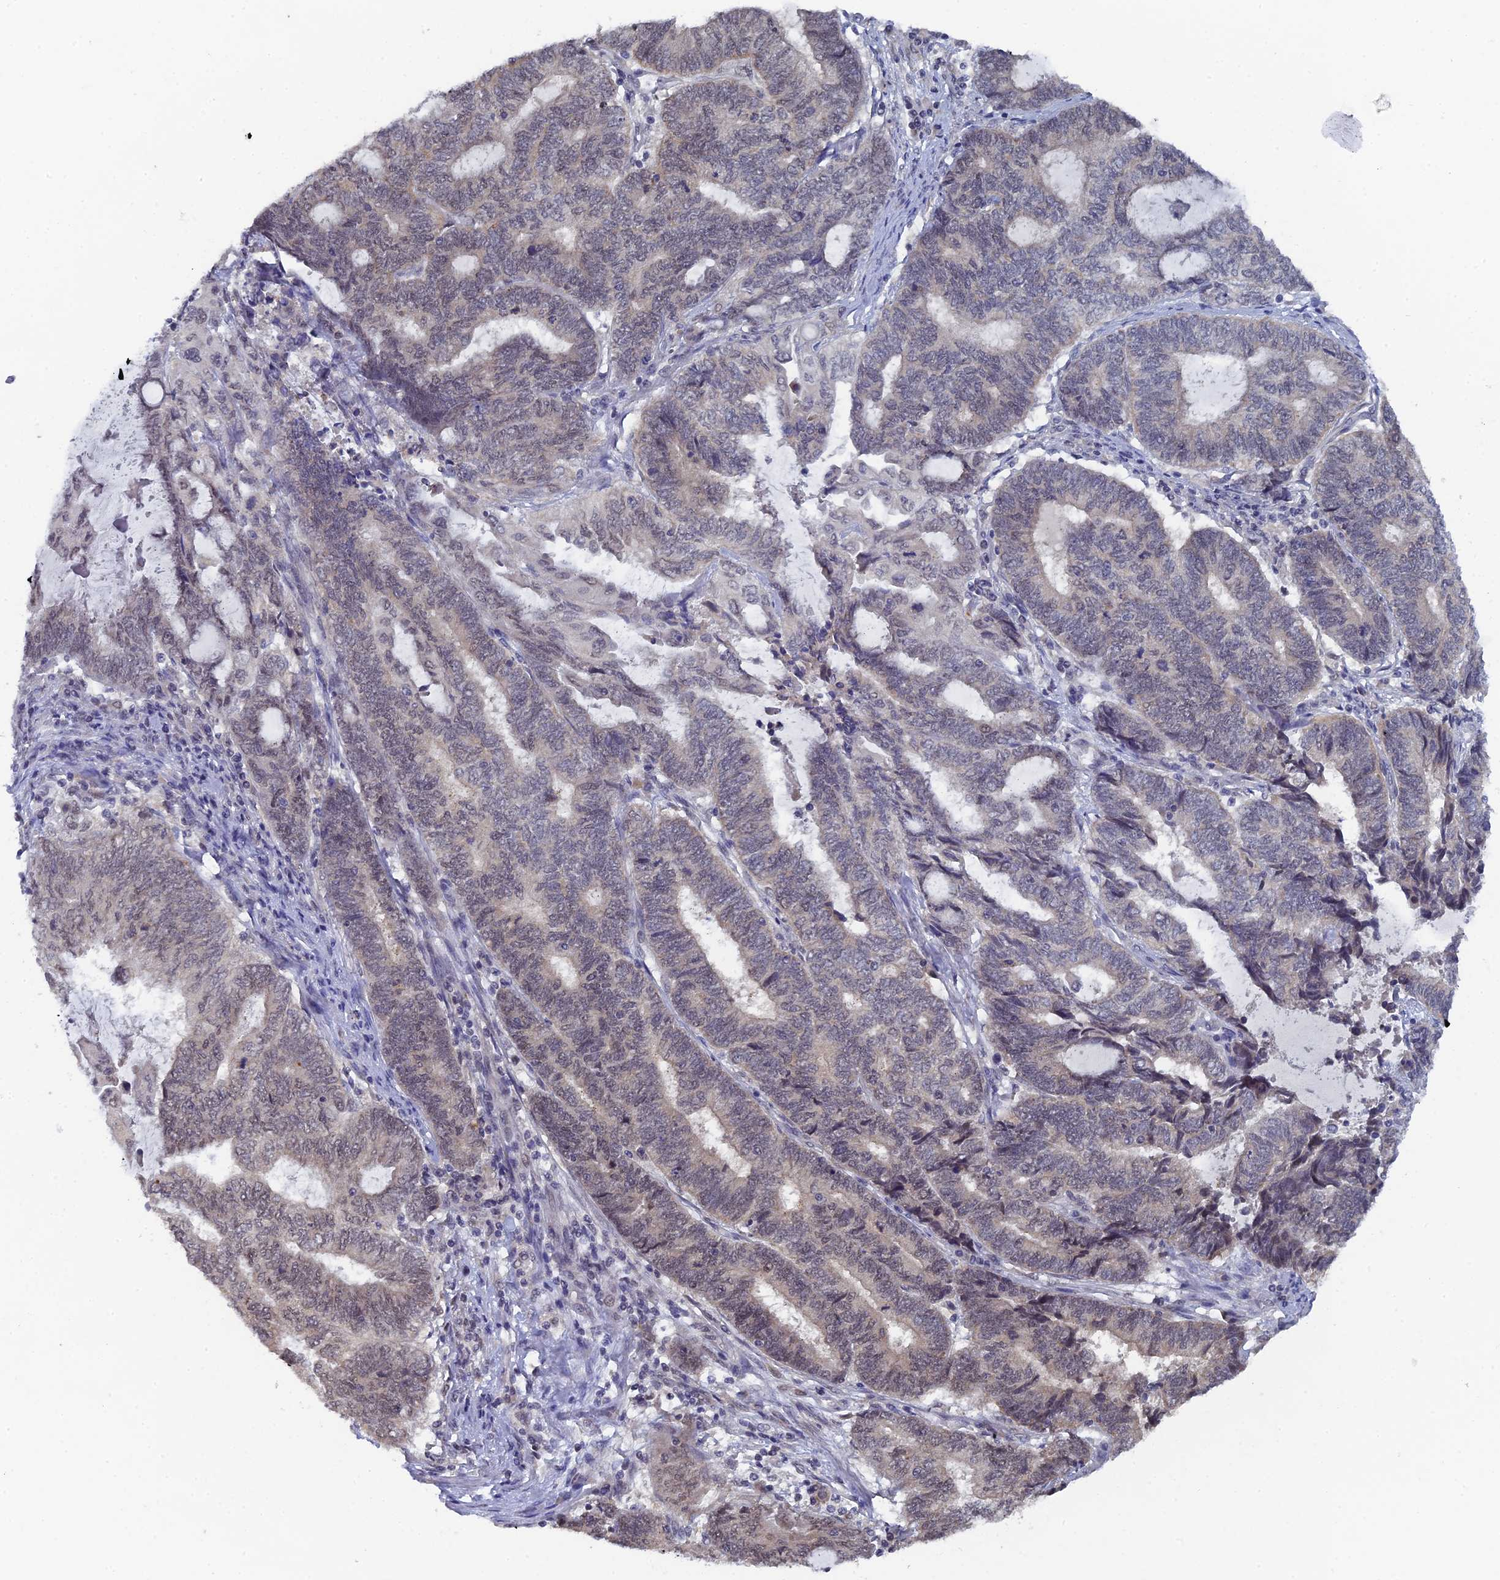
{"staining": {"intensity": "weak", "quantity": "<25%", "location": "nuclear"}, "tissue": "endometrial cancer", "cell_type": "Tumor cells", "image_type": "cancer", "snomed": [{"axis": "morphology", "description": "Adenocarcinoma, NOS"}, {"axis": "topography", "description": "Uterus"}, {"axis": "topography", "description": "Endometrium"}], "caption": "Tumor cells are negative for brown protein staining in endometrial cancer (adenocarcinoma).", "gene": "MIGA2", "patient": {"sex": "female", "age": 70}}